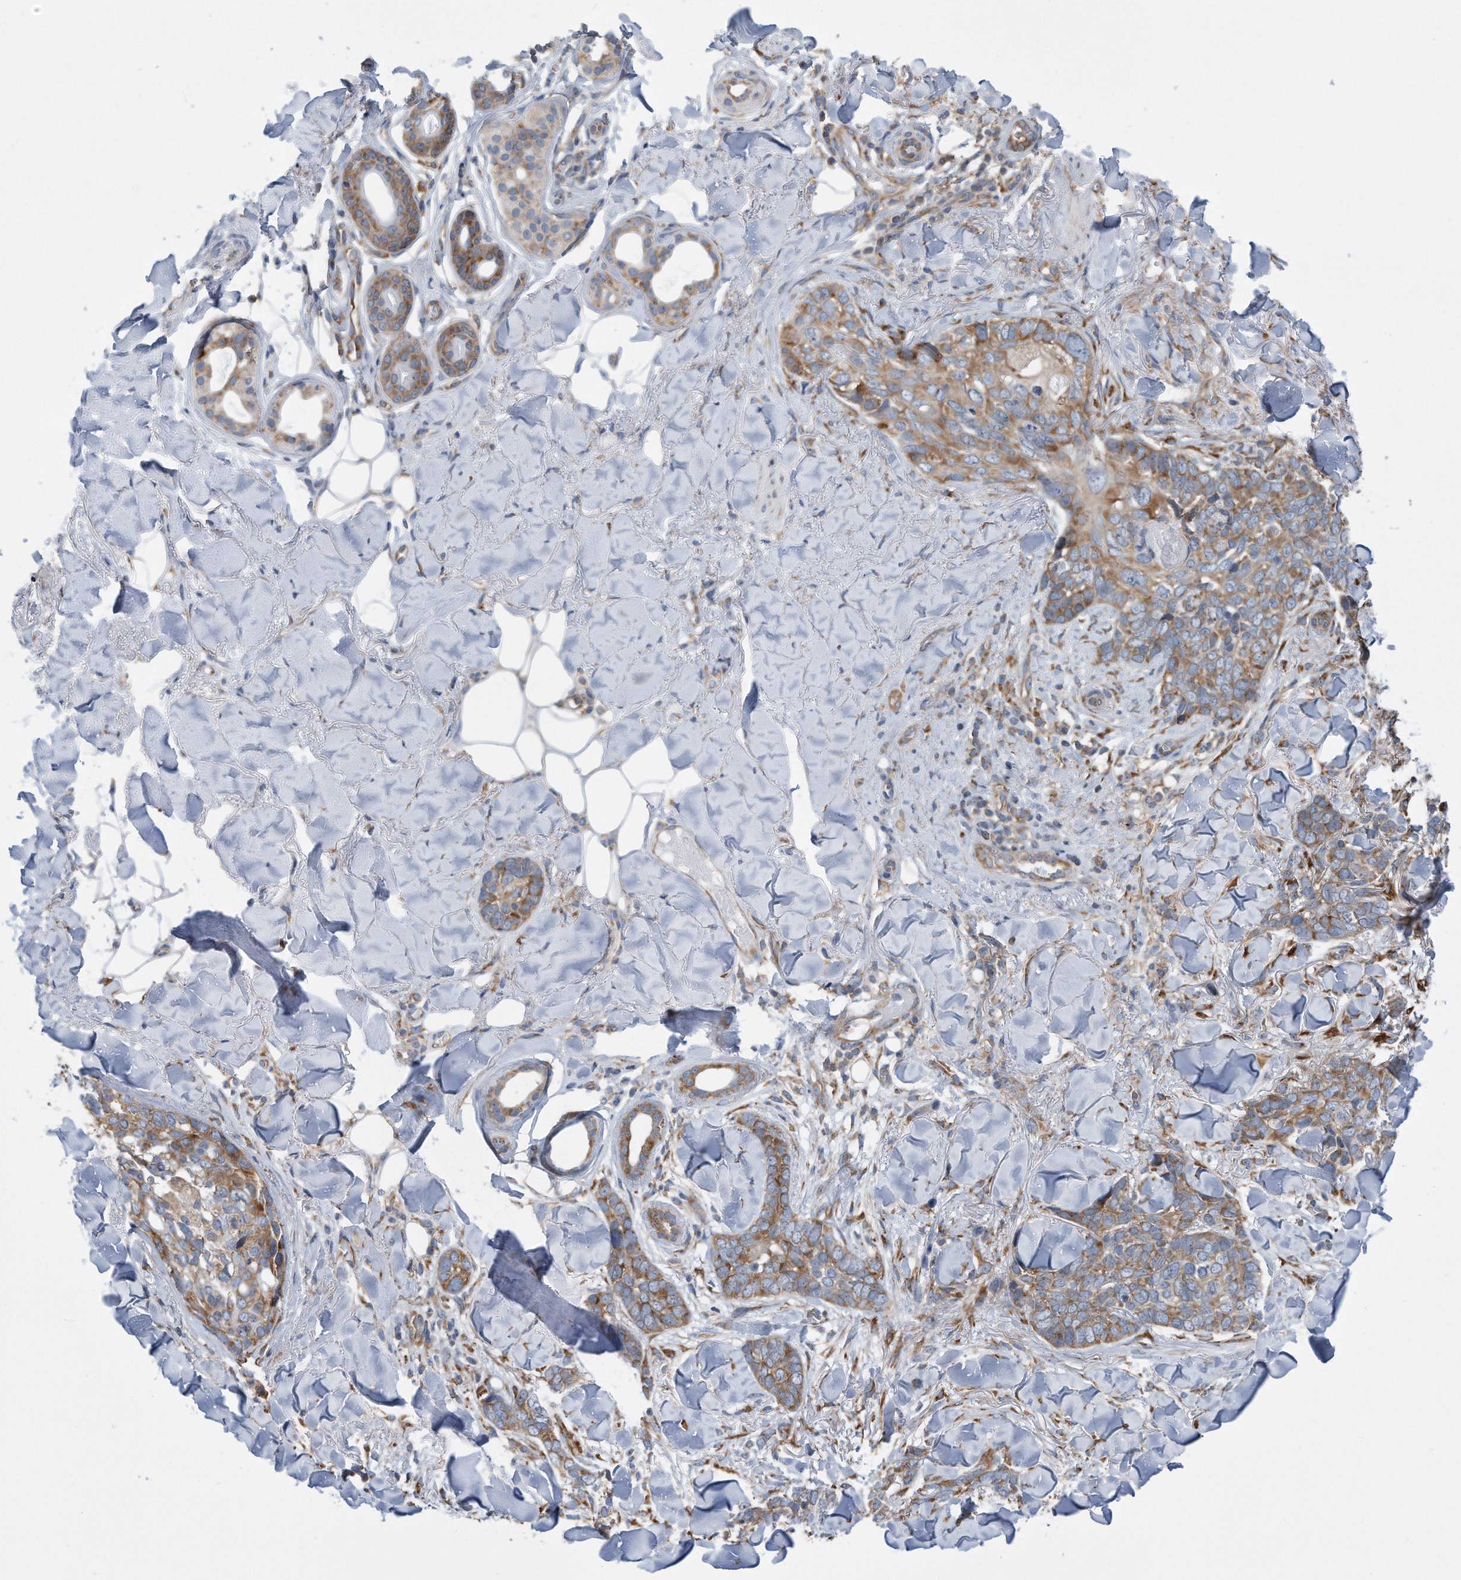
{"staining": {"intensity": "moderate", "quantity": "25%-75%", "location": "cytoplasmic/membranous"}, "tissue": "skin cancer", "cell_type": "Tumor cells", "image_type": "cancer", "snomed": [{"axis": "morphology", "description": "Basal cell carcinoma"}, {"axis": "topography", "description": "Skin"}], "caption": "Skin cancer (basal cell carcinoma) stained with a brown dye shows moderate cytoplasmic/membranous positive staining in approximately 25%-75% of tumor cells.", "gene": "RPL26L1", "patient": {"sex": "female", "age": 82}}